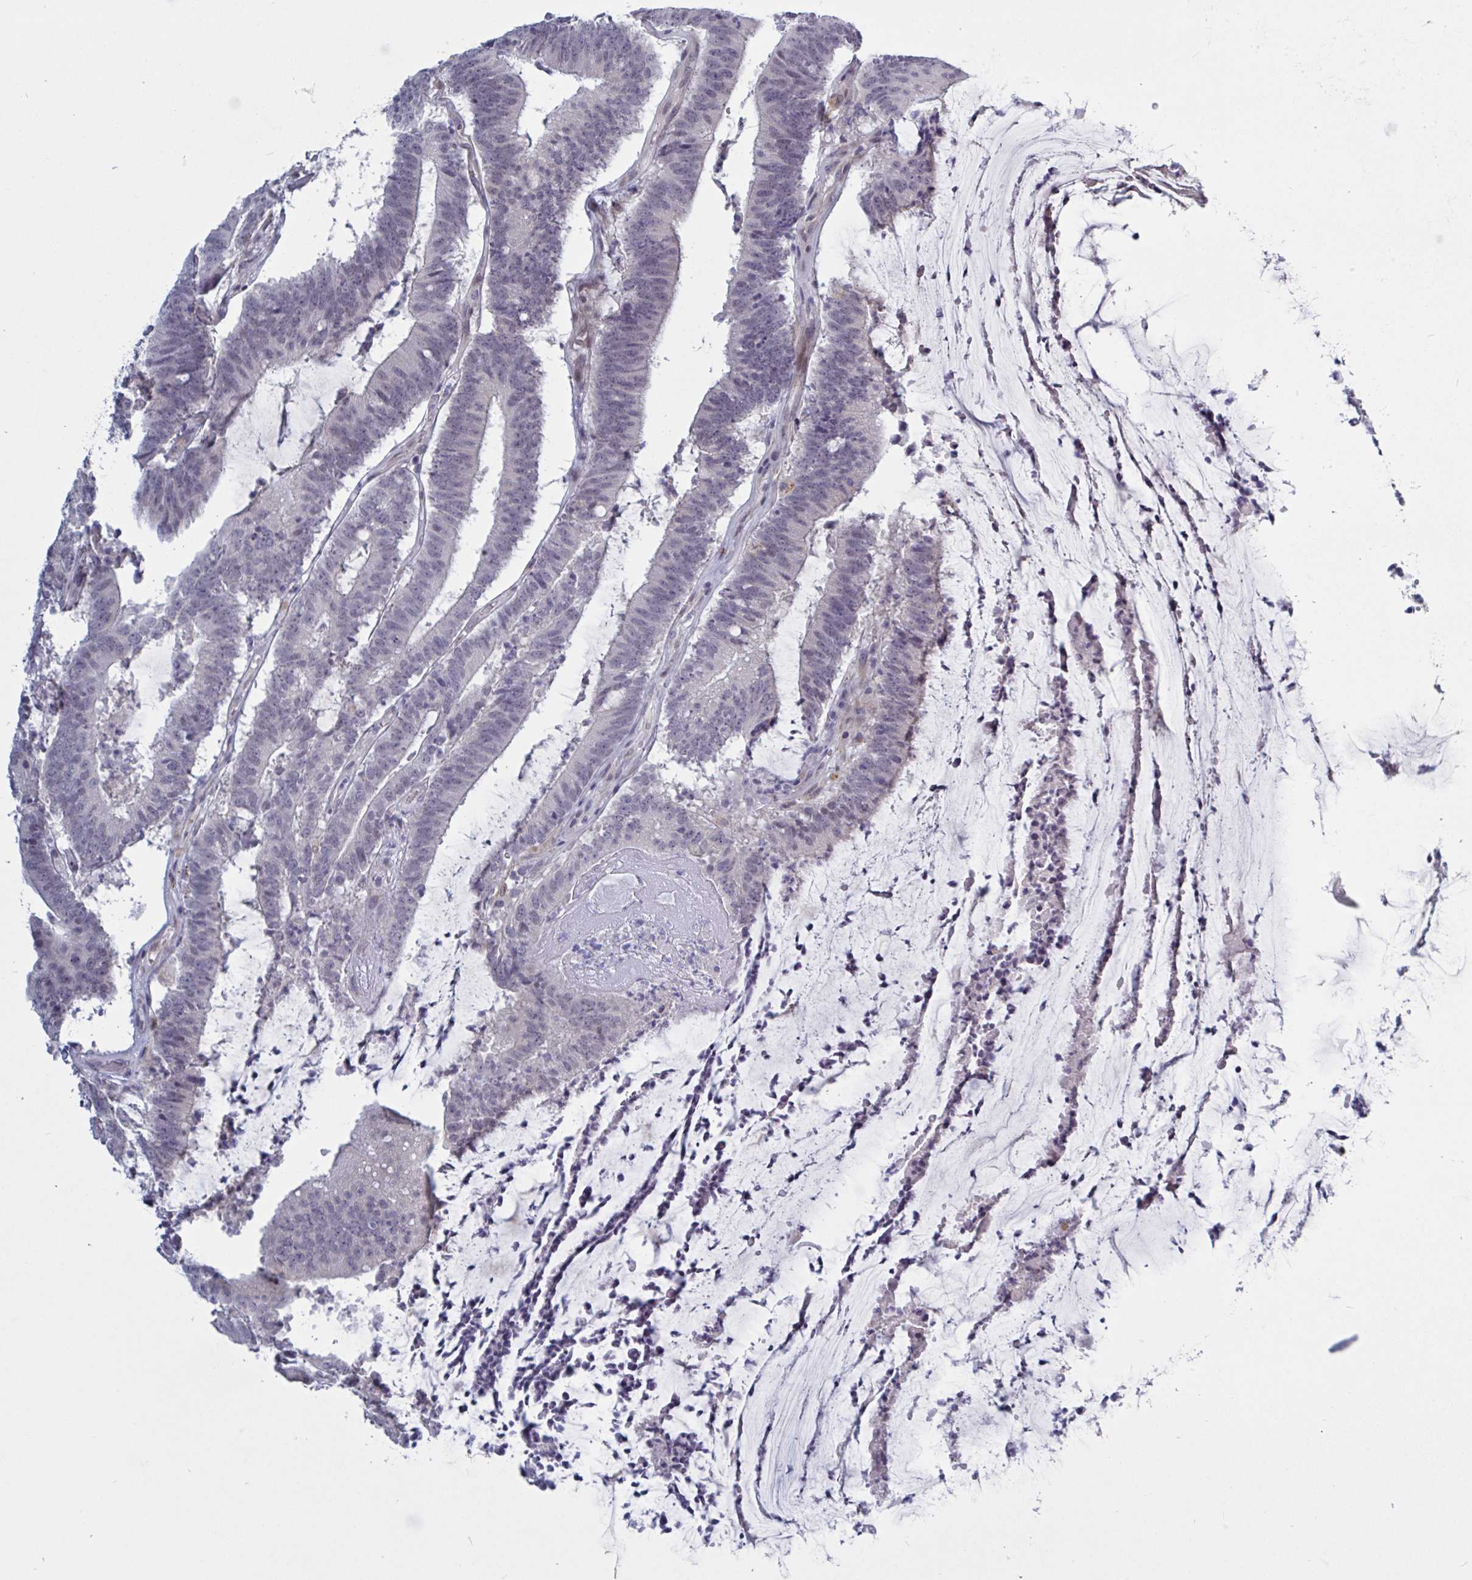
{"staining": {"intensity": "negative", "quantity": "none", "location": "none"}, "tissue": "colorectal cancer", "cell_type": "Tumor cells", "image_type": "cancer", "snomed": [{"axis": "morphology", "description": "Adenocarcinoma, NOS"}, {"axis": "topography", "description": "Colon"}], "caption": "The immunohistochemistry (IHC) image has no significant positivity in tumor cells of colorectal cancer tissue. (DAB immunohistochemistry, high magnification).", "gene": "TCEAL8", "patient": {"sex": "female", "age": 43}}